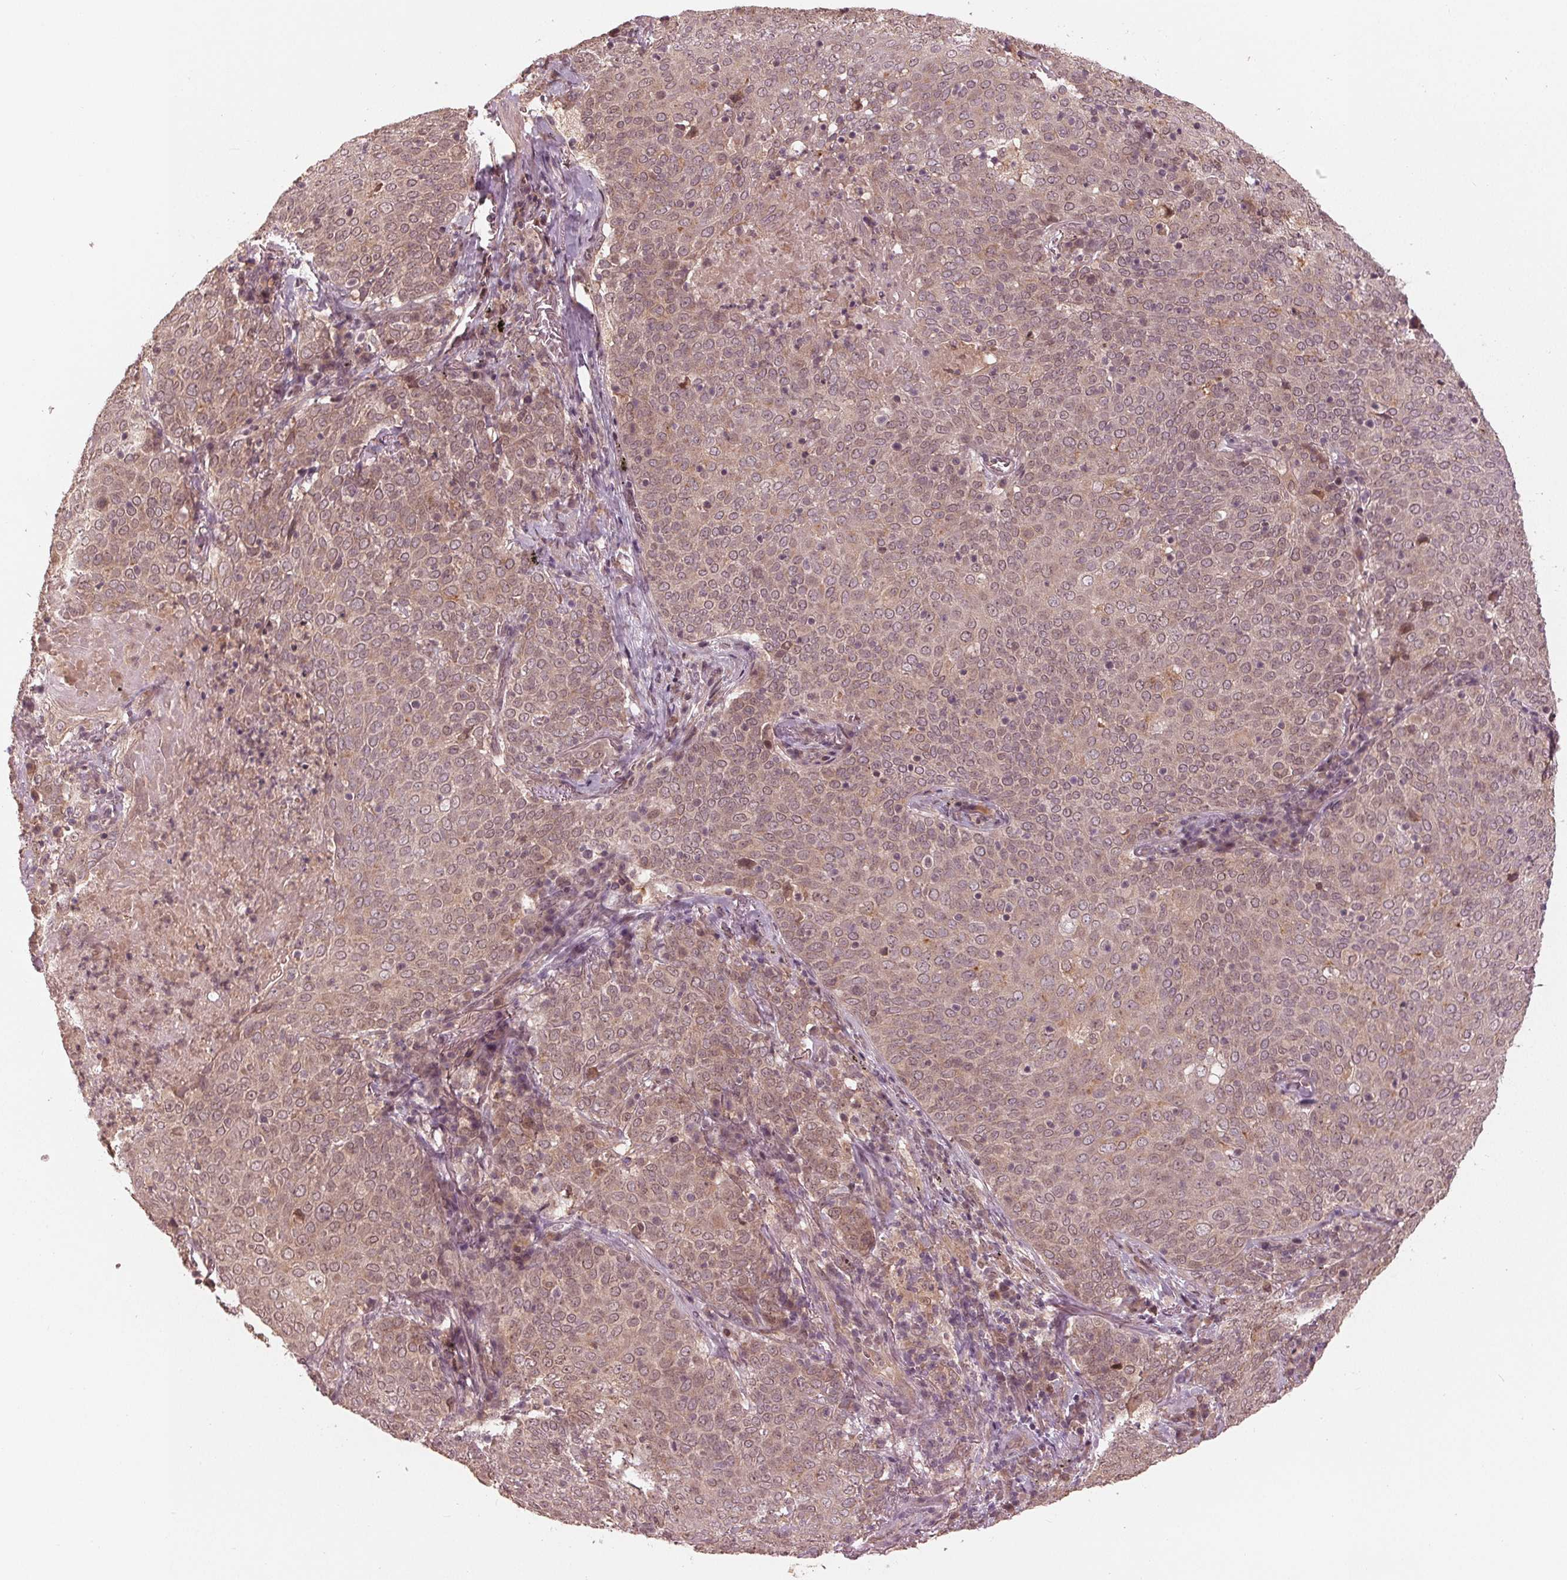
{"staining": {"intensity": "weak", "quantity": ">75%", "location": "cytoplasmic/membranous,nuclear"}, "tissue": "lung cancer", "cell_type": "Tumor cells", "image_type": "cancer", "snomed": [{"axis": "morphology", "description": "Squamous cell carcinoma, NOS"}, {"axis": "topography", "description": "Lung"}], "caption": "Squamous cell carcinoma (lung) stained with a brown dye exhibits weak cytoplasmic/membranous and nuclear positive staining in about >75% of tumor cells.", "gene": "ZNF471", "patient": {"sex": "male", "age": 82}}